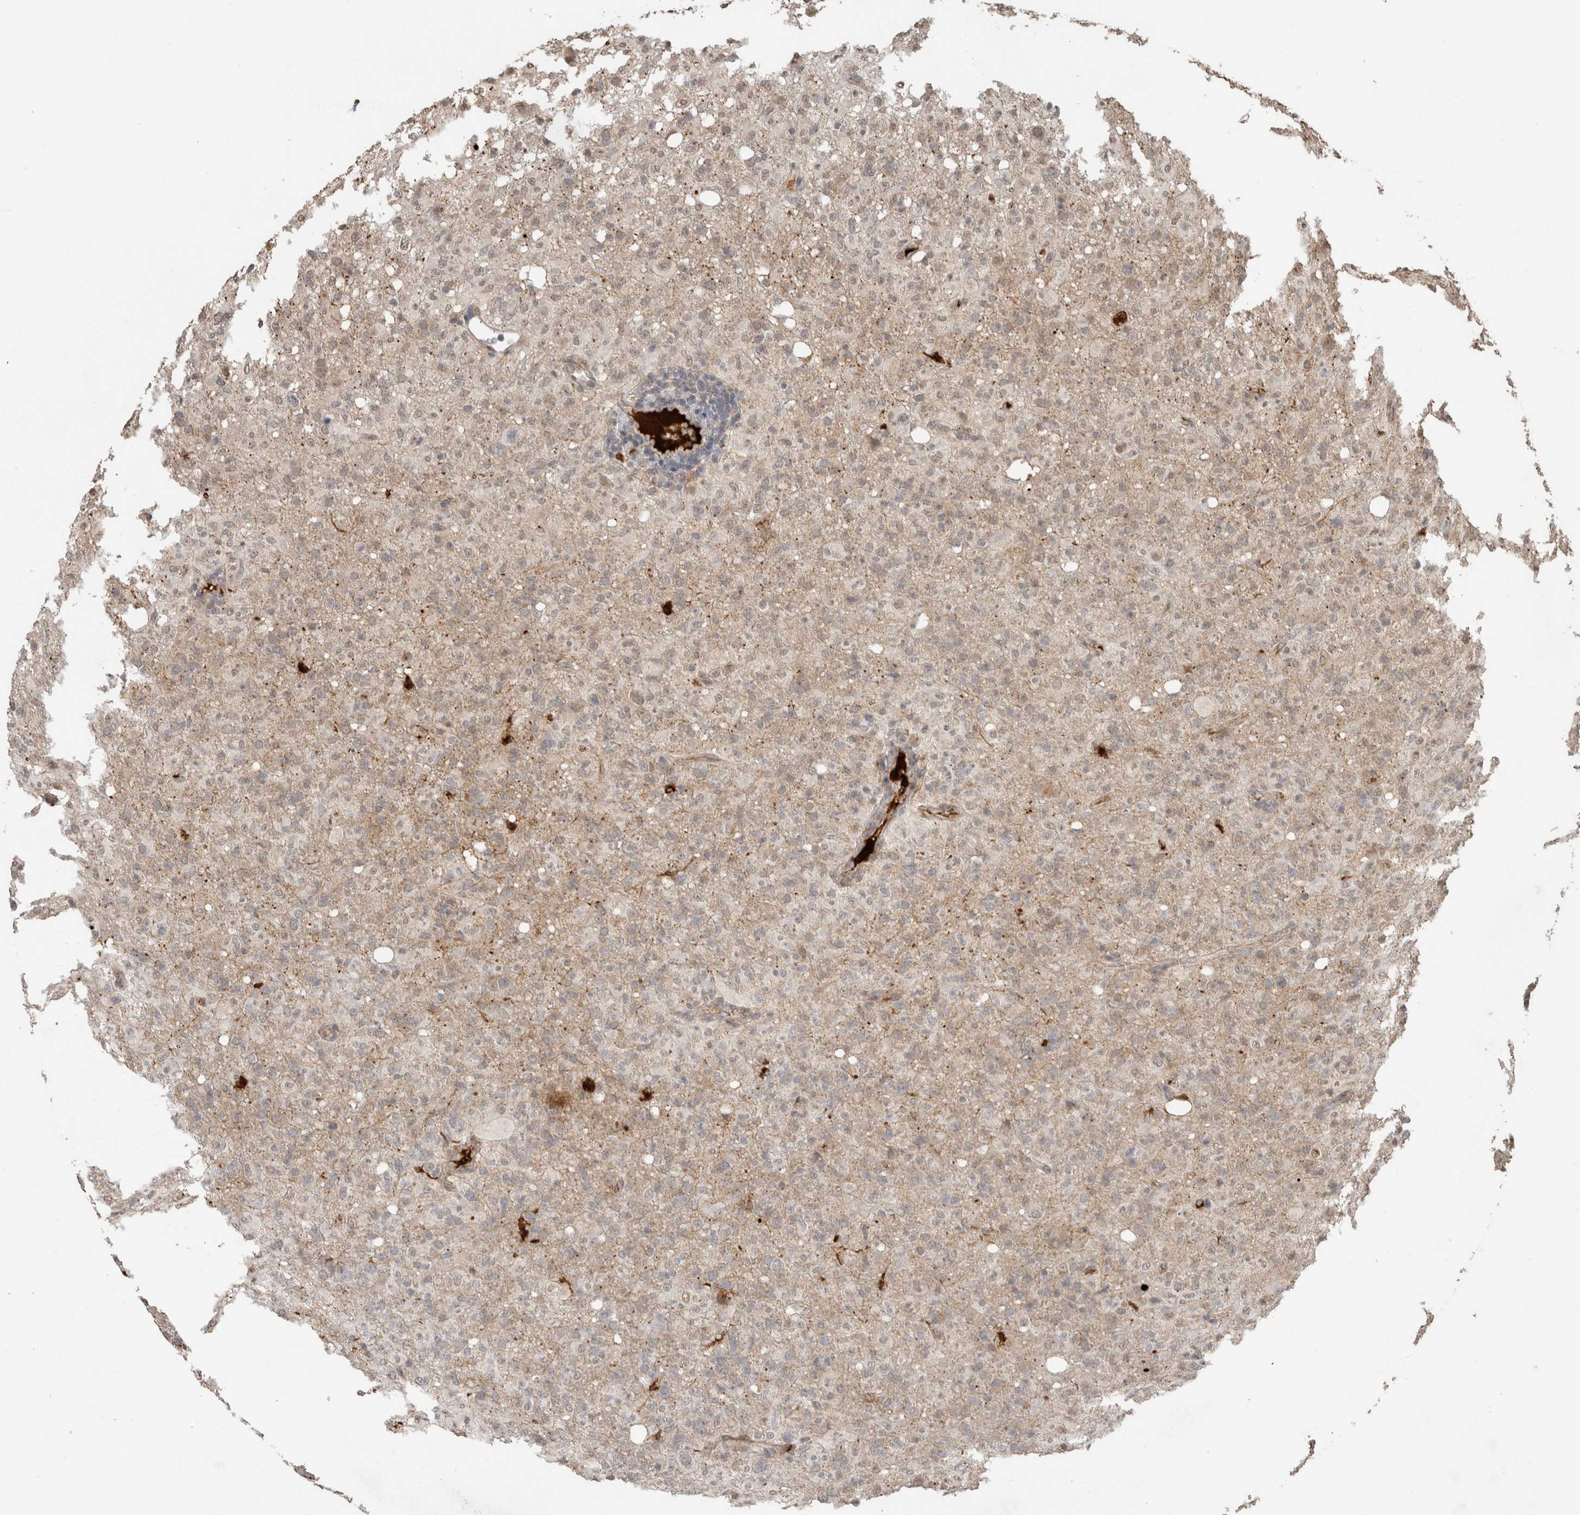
{"staining": {"intensity": "negative", "quantity": "none", "location": "none"}, "tissue": "glioma", "cell_type": "Tumor cells", "image_type": "cancer", "snomed": [{"axis": "morphology", "description": "Glioma, malignant, High grade"}, {"axis": "topography", "description": "Brain"}], "caption": "Immunohistochemistry (IHC) image of glioma stained for a protein (brown), which reveals no positivity in tumor cells.", "gene": "FAM3A", "patient": {"sex": "female", "age": 57}}